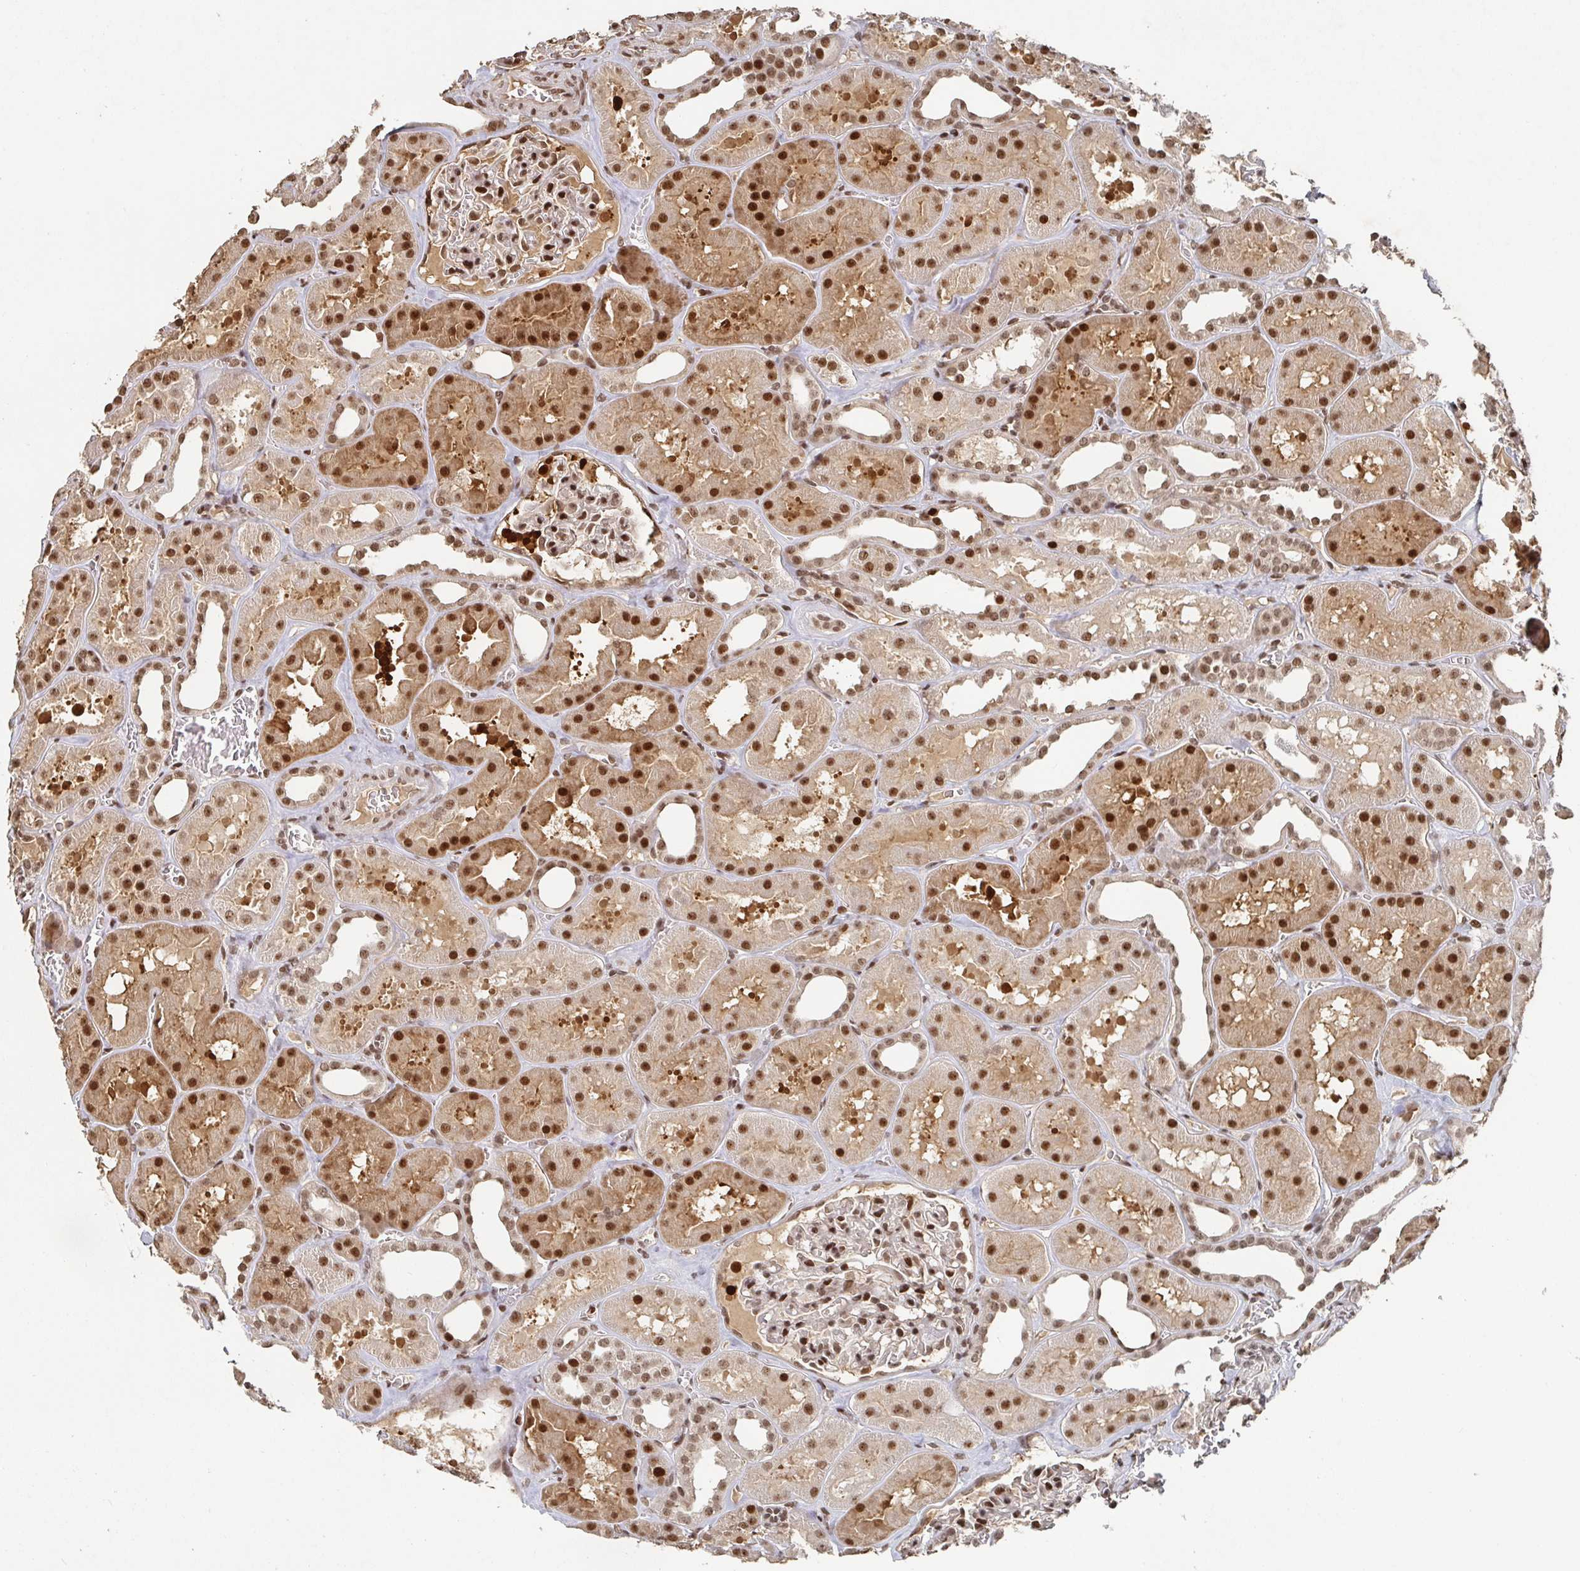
{"staining": {"intensity": "strong", "quantity": "25%-75%", "location": "nuclear"}, "tissue": "kidney", "cell_type": "Cells in glomeruli", "image_type": "normal", "snomed": [{"axis": "morphology", "description": "Normal tissue, NOS"}, {"axis": "topography", "description": "Kidney"}], "caption": "A micrograph of human kidney stained for a protein exhibits strong nuclear brown staining in cells in glomeruli.", "gene": "ZDHHC12", "patient": {"sex": "female", "age": 41}}